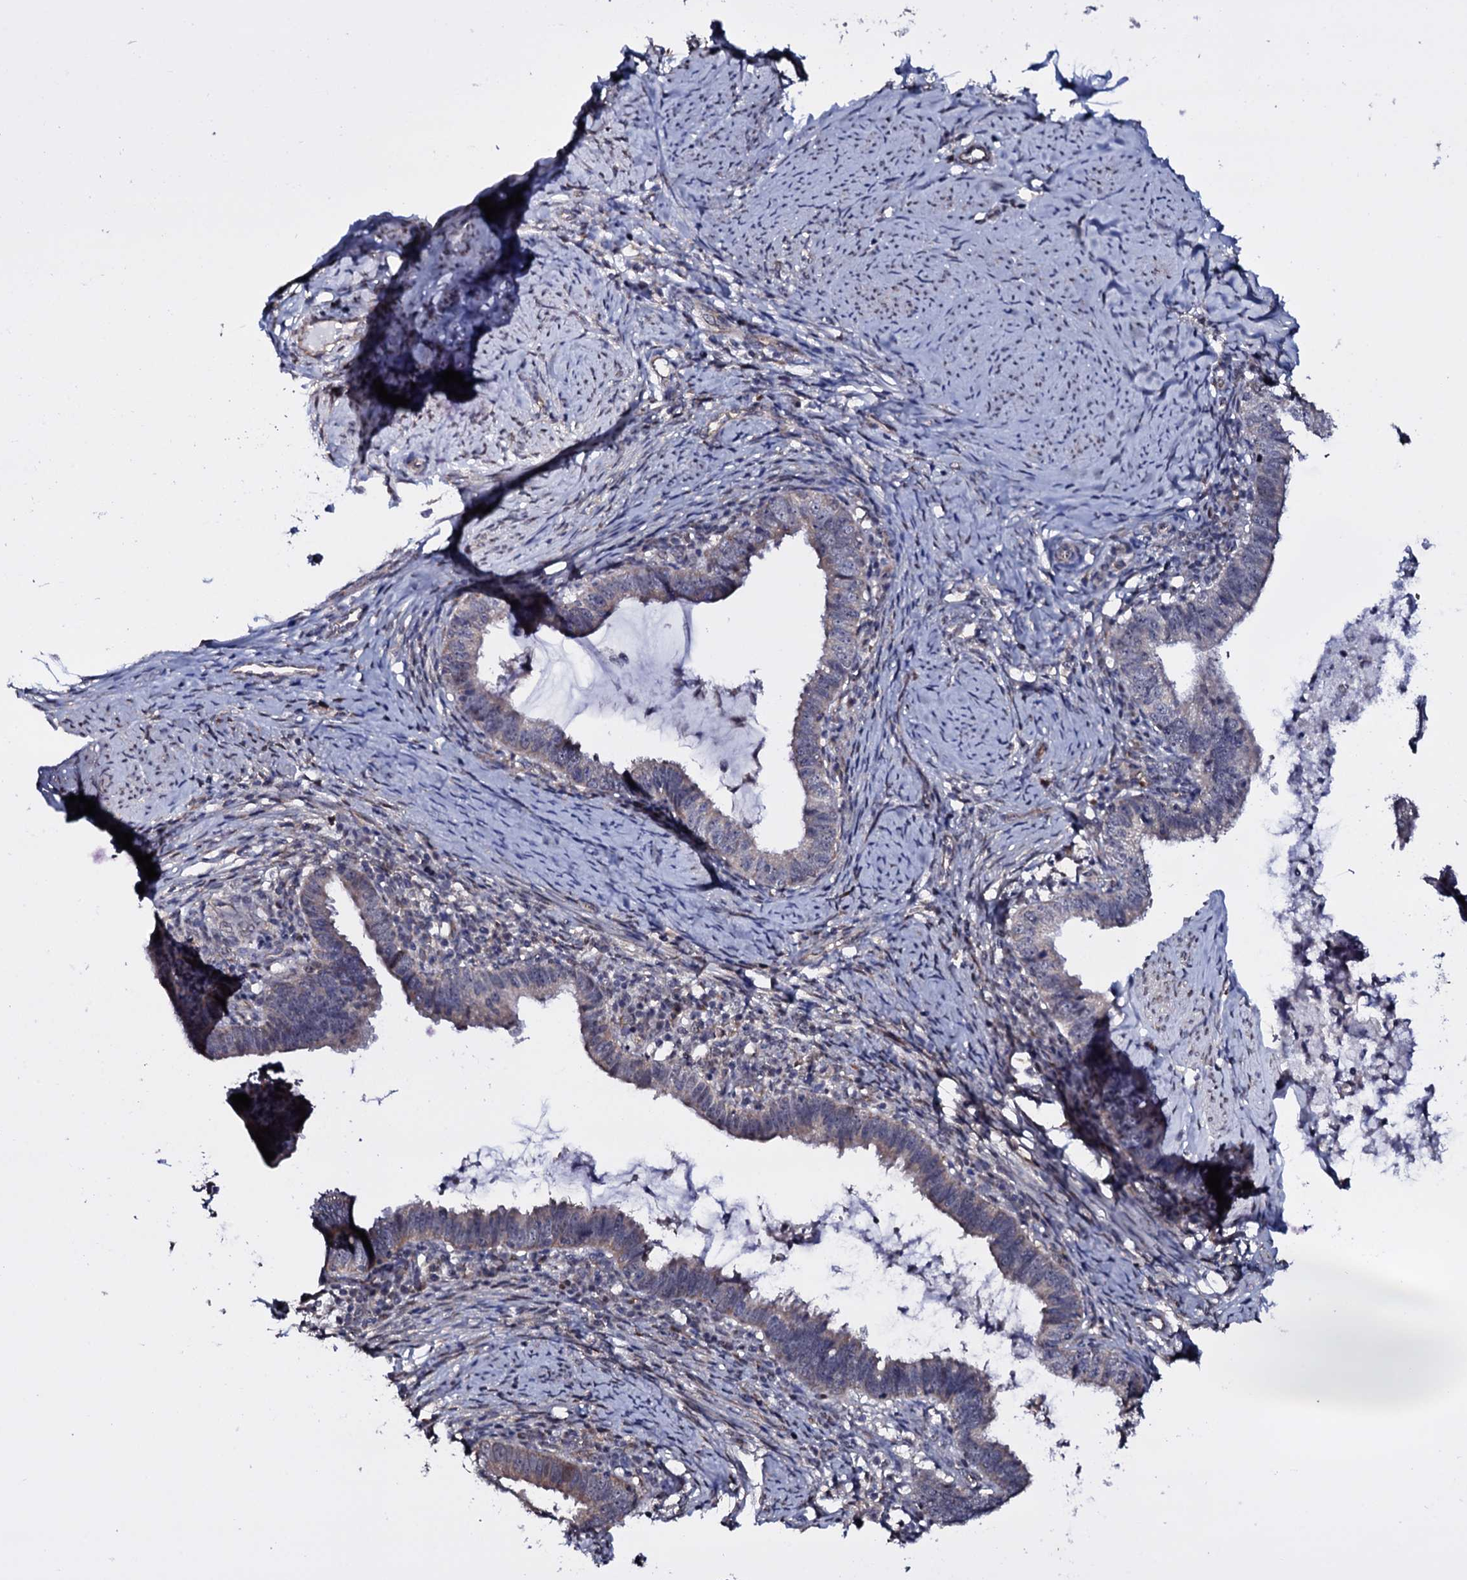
{"staining": {"intensity": "weak", "quantity": "<25%", "location": "cytoplasmic/membranous"}, "tissue": "cervical cancer", "cell_type": "Tumor cells", "image_type": "cancer", "snomed": [{"axis": "morphology", "description": "Adenocarcinoma, NOS"}, {"axis": "topography", "description": "Cervix"}], "caption": "IHC photomicrograph of neoplastic tissue: human cervical cancer stained with DAB demonstrates no significant protein staining in tumor cells.", "gene": "GAREM1", "patient": {"sex": "female", "age": 36}}